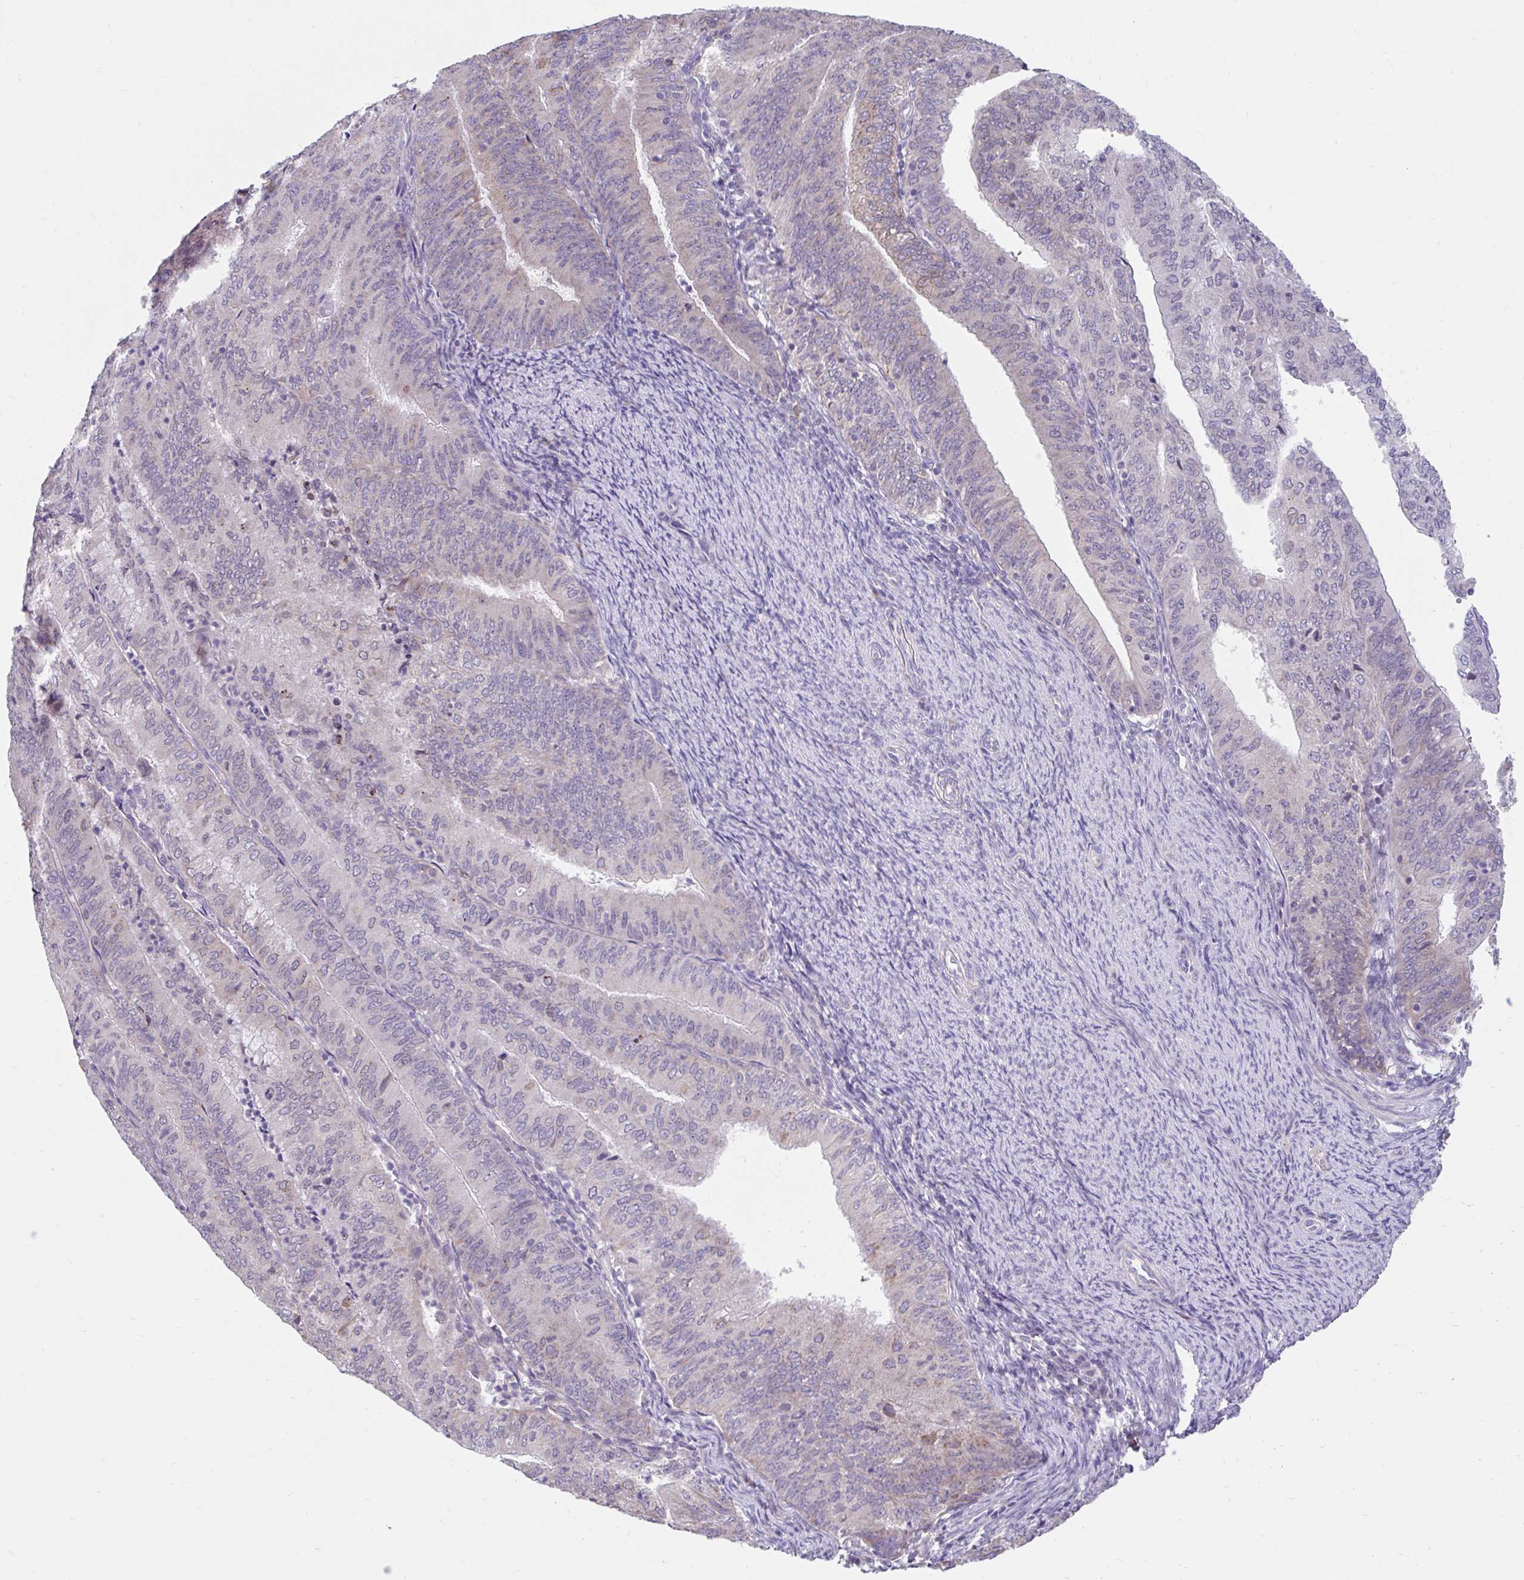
{"staining": {"intensity": "moderate", "quantity": "<25%", "location": "cytoplasmic/membranous"}, "tissue": "endometrial cancer", "cell_type": "Tumor cells", "image_type": "cancer", "snomed": [{"axis": "morphology", "description": "Adenocarcinoma, NOS"}, {"axis": "topography", "description": "Endometrium"}], "caption": "A brown stain shows moderate cytoplasmic/membranous staining of a protein in endometrial cancer (adenocarcinoma) tumor cells. The staining was performed using DAB to visualize the protein expression in brown, while the nuclei were stained in blue with hematoxylin (Magnification: 20x).", "gene": "NT5C1B", "patient": {"sex": "female", "age": 57}}